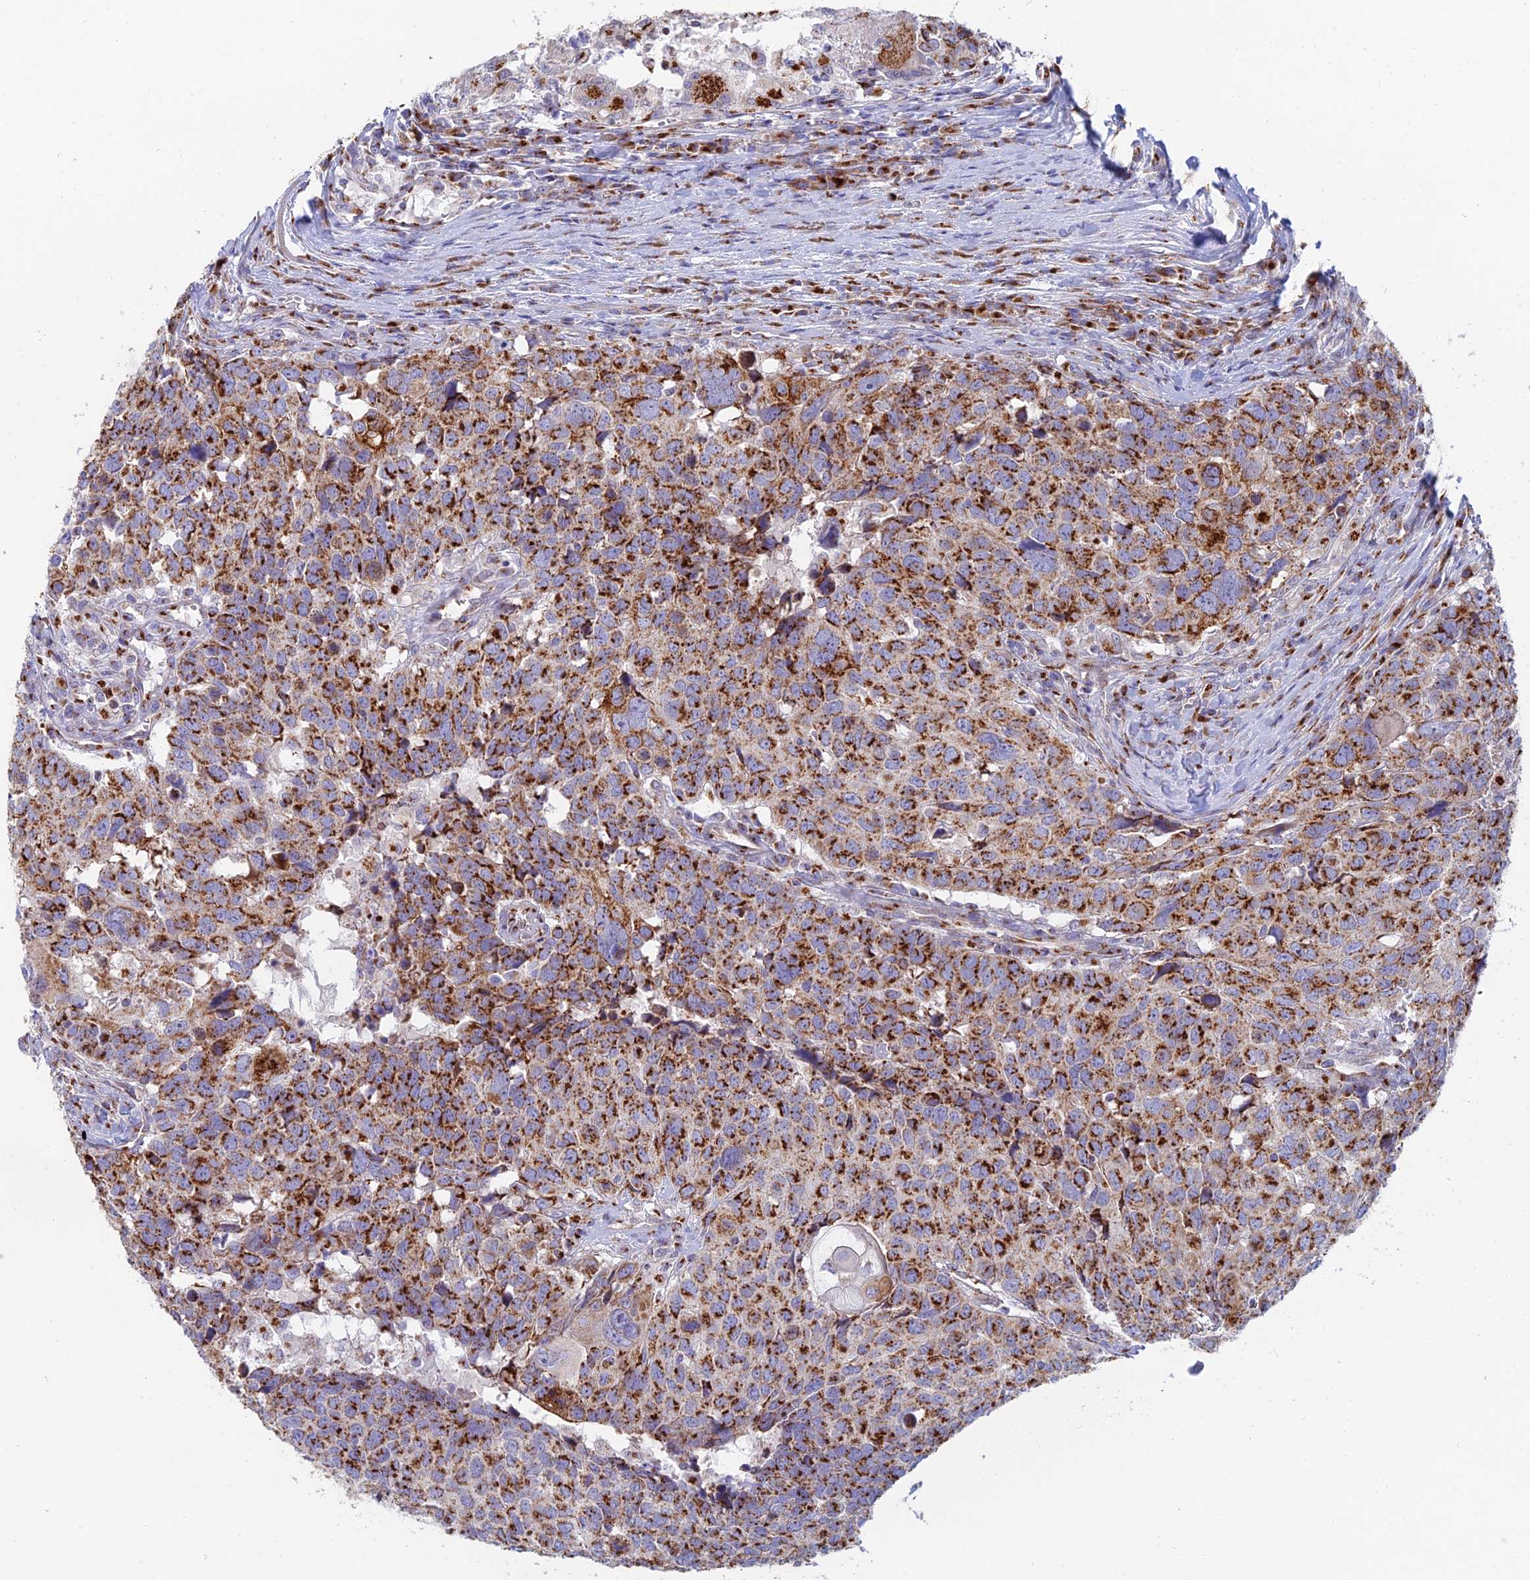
{"staining": {"intensity": "strong", "quantity": ">75%", "location": "cytoplasmic/membranous"}, "tissue": "head and neck cancer", "cell_type": "Tumor cells", "image_type": "cancer", "snomed": [{"axis": "morphology", "description": "Squamous cell carcinoma, NOS"}, {"axis": "topography", "description": "Head-Neck"}], "caption": "This micrograph exhibits IHC staining of squamous cell carcinoma (head and neck), with high strong cytoplasmic/membranous staining in about >75% of tumor cells.", "gene": "HS2ST1", "patient": {"sex": "male", "age": 66}}